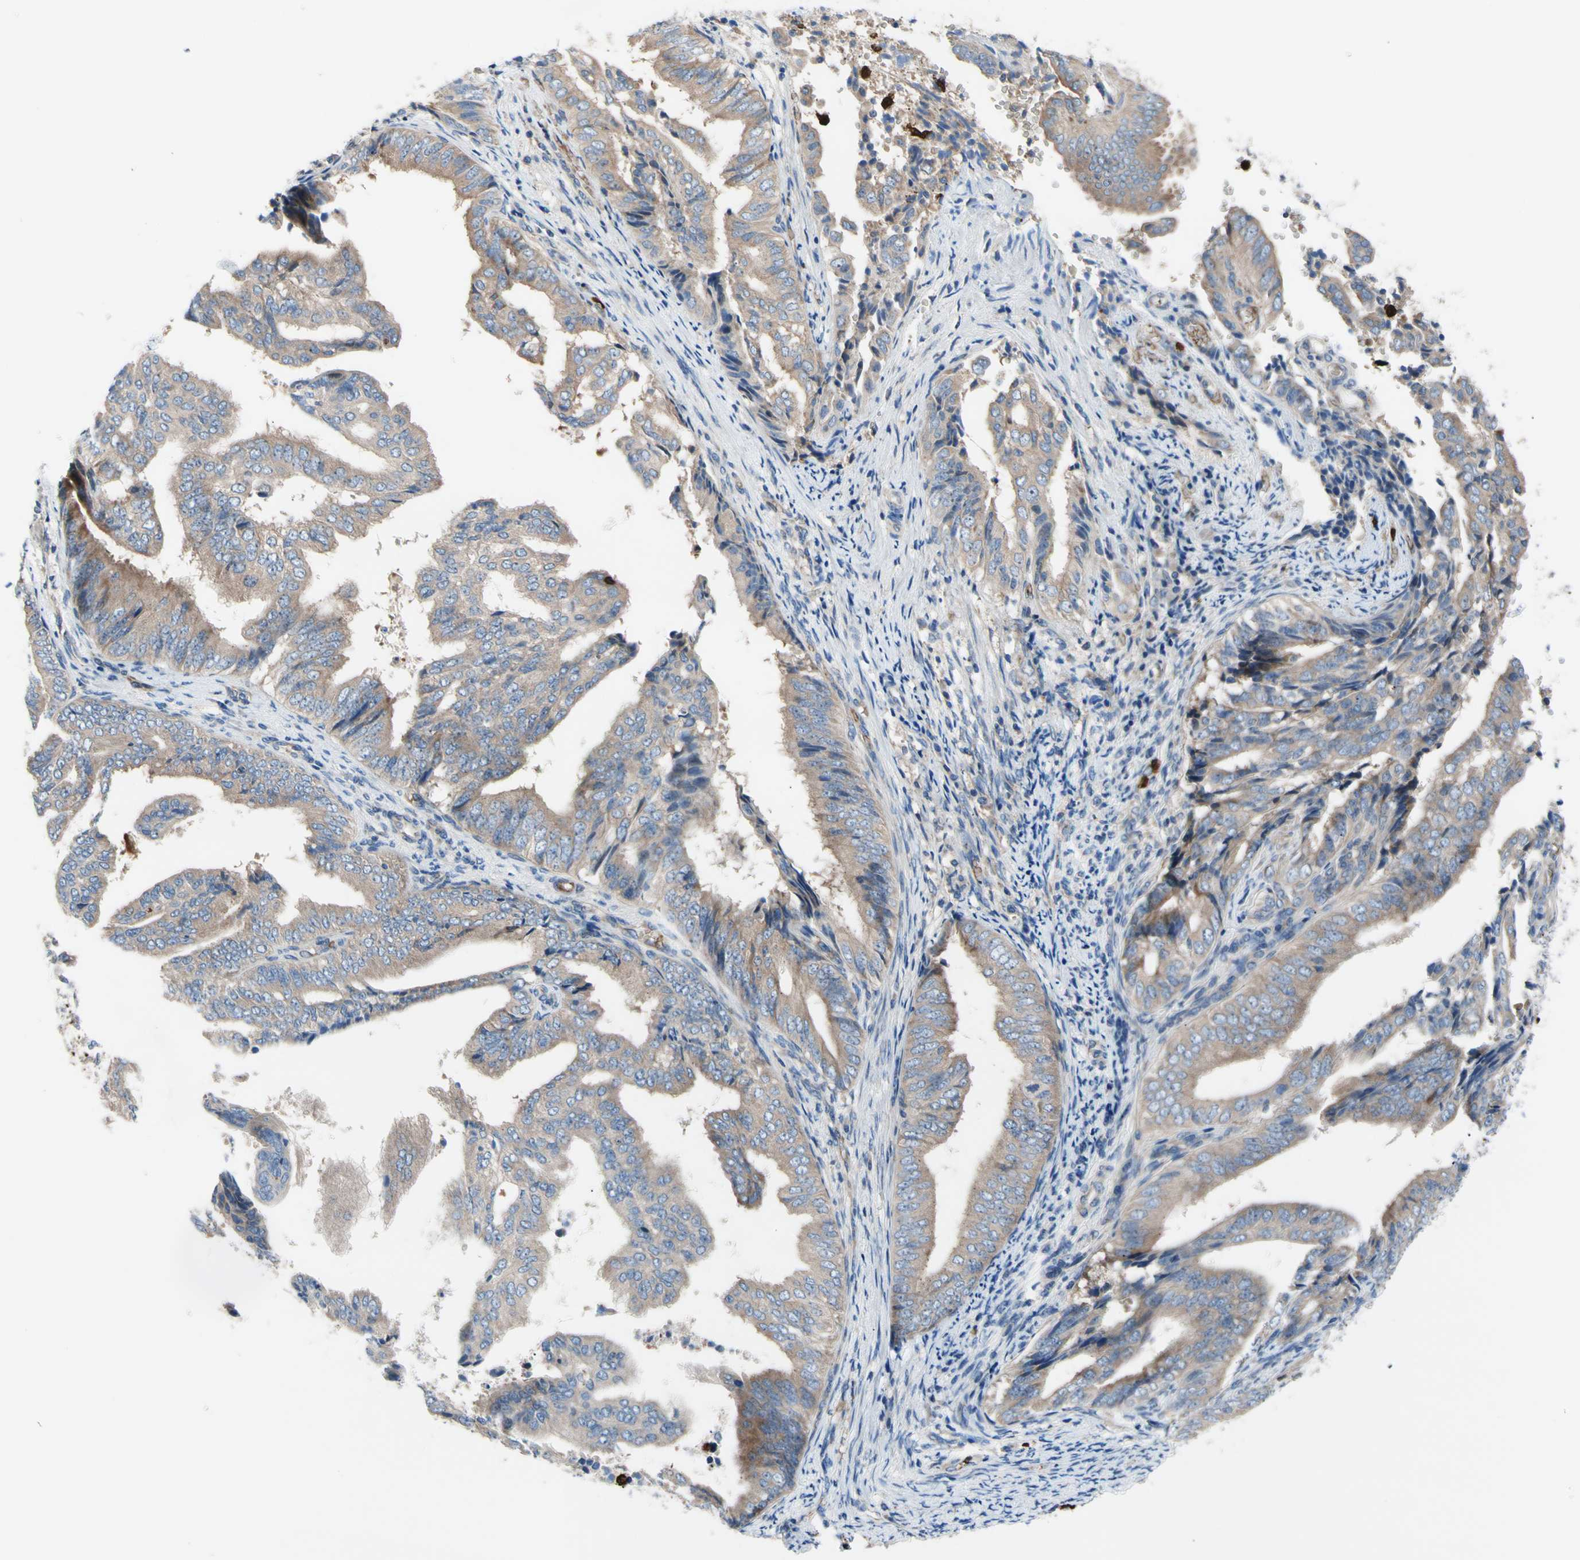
{"staining": {"intensity": "weak", "quantity": ">75%", "location": "cytoplasmic/membranous"}, "tissue": "endometrial cancer", "cell_type": "Tumor cells", "image_type": "cancer", "snomed": [{"axis": "morphology", "description": "Adenocarcinoma, NOS"}, {"axis": "topography", "description": "Endometrium"}], "caption": "Endometrial cancer (adenocarcinoma) stained for a protein displays weak cytoplasmic/membranous positivity in tumor cells.", "gene": "USP9X", "patient": {"sex": "female", "age": 58}}